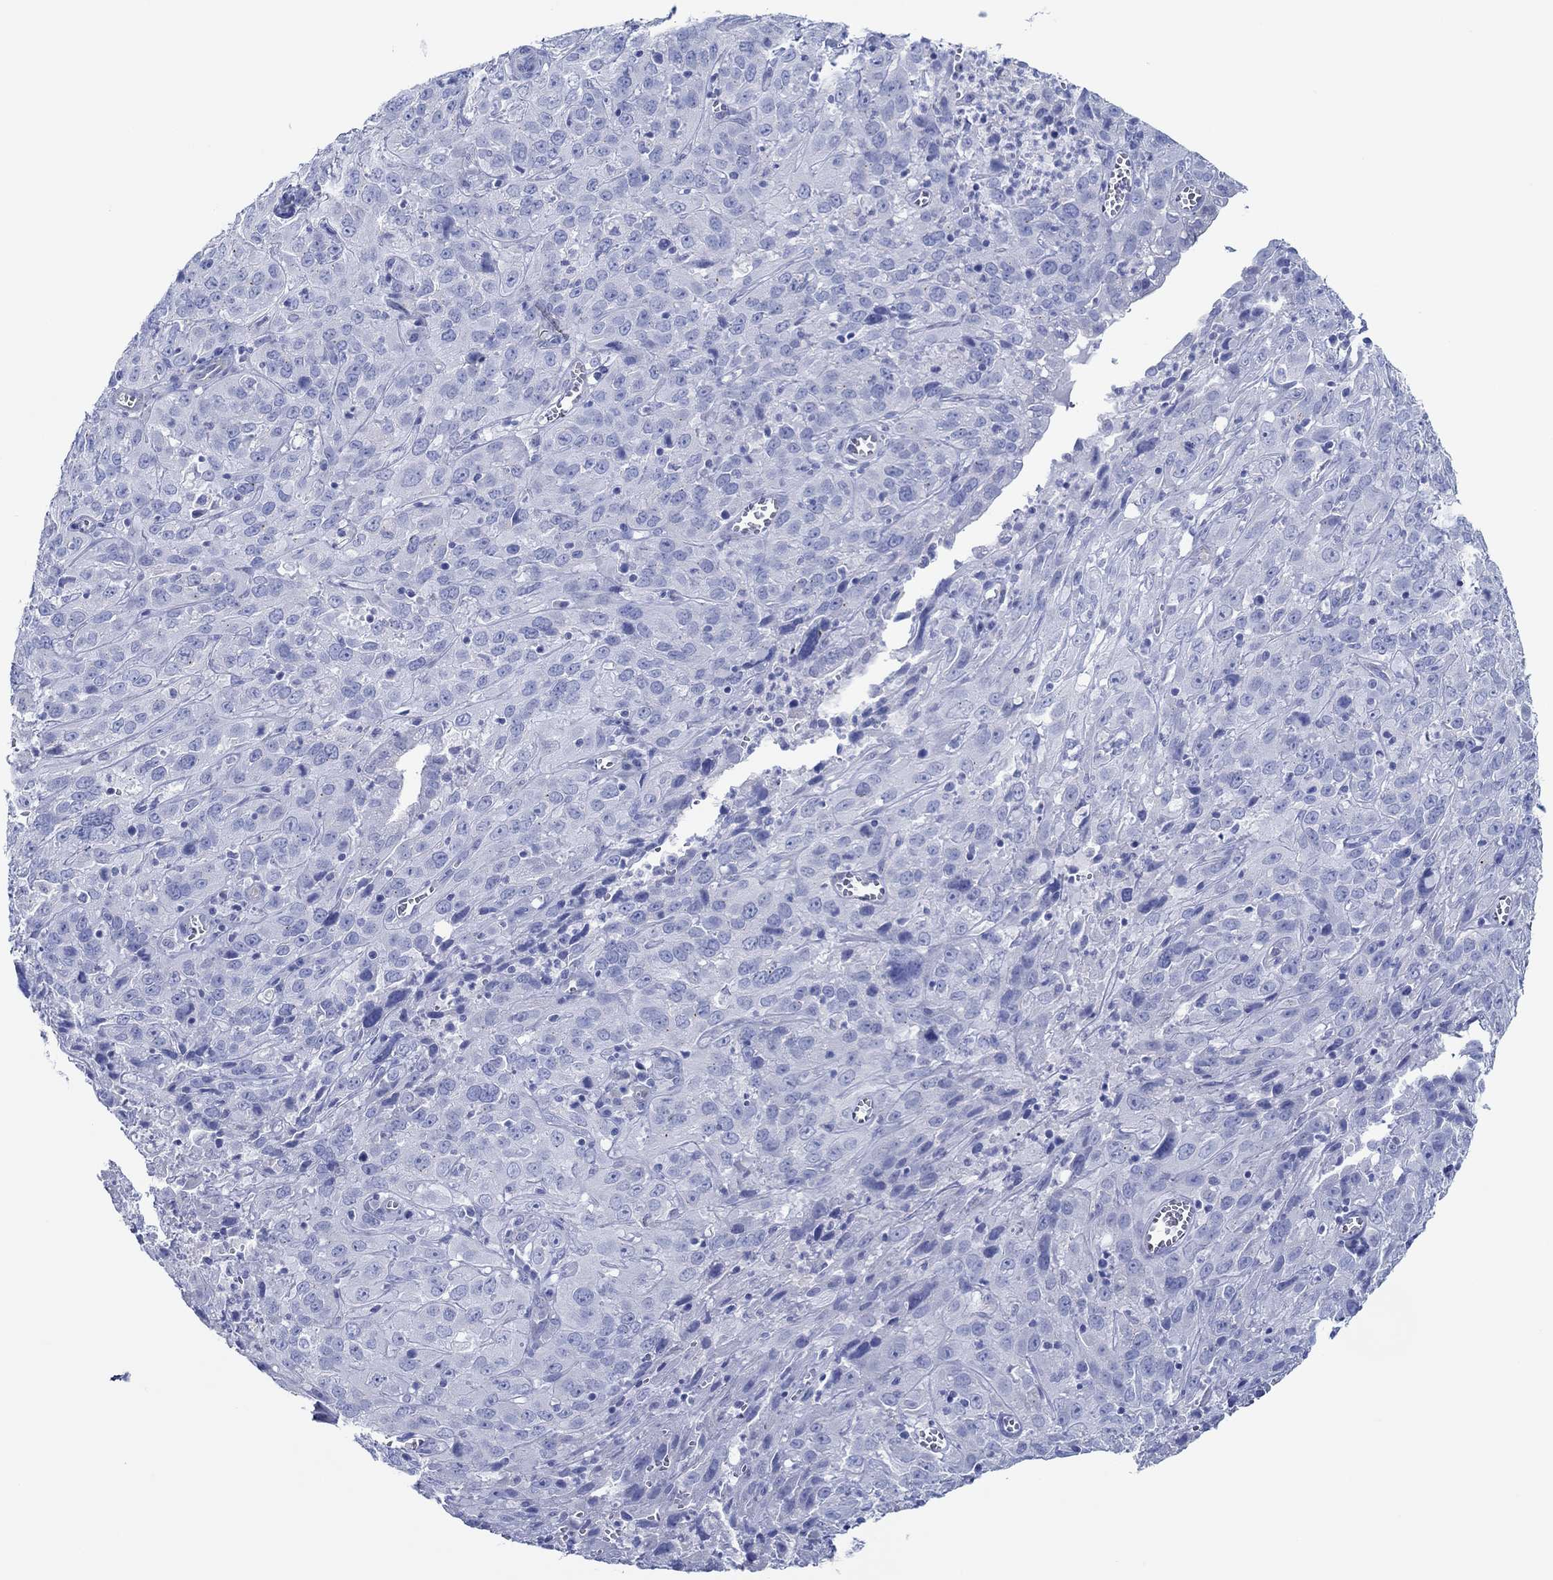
{"staining": {"intensity": "negative", "quantity": "none", "location": "none"}, "tissue": "cervical cancer", "cell_type": "Tumor cells", "image_type": "cancer", "snomed": [{"axis": "morphology", "description": "Squamous cell carcinoma, NOS"}, {"axis": "topography", "description": "Cervix"}], "caption": "Immunohistochemistry (IHC) photomicrograph of neoplastic tissue: squamous cell carcinoma (cervical) stained with DAB (3,3'-diaminobenzidine) displays no significant protein staining in tumor cells.", "gene": "IGFBP6", "patient": {"sex": "female", "age": 32}}